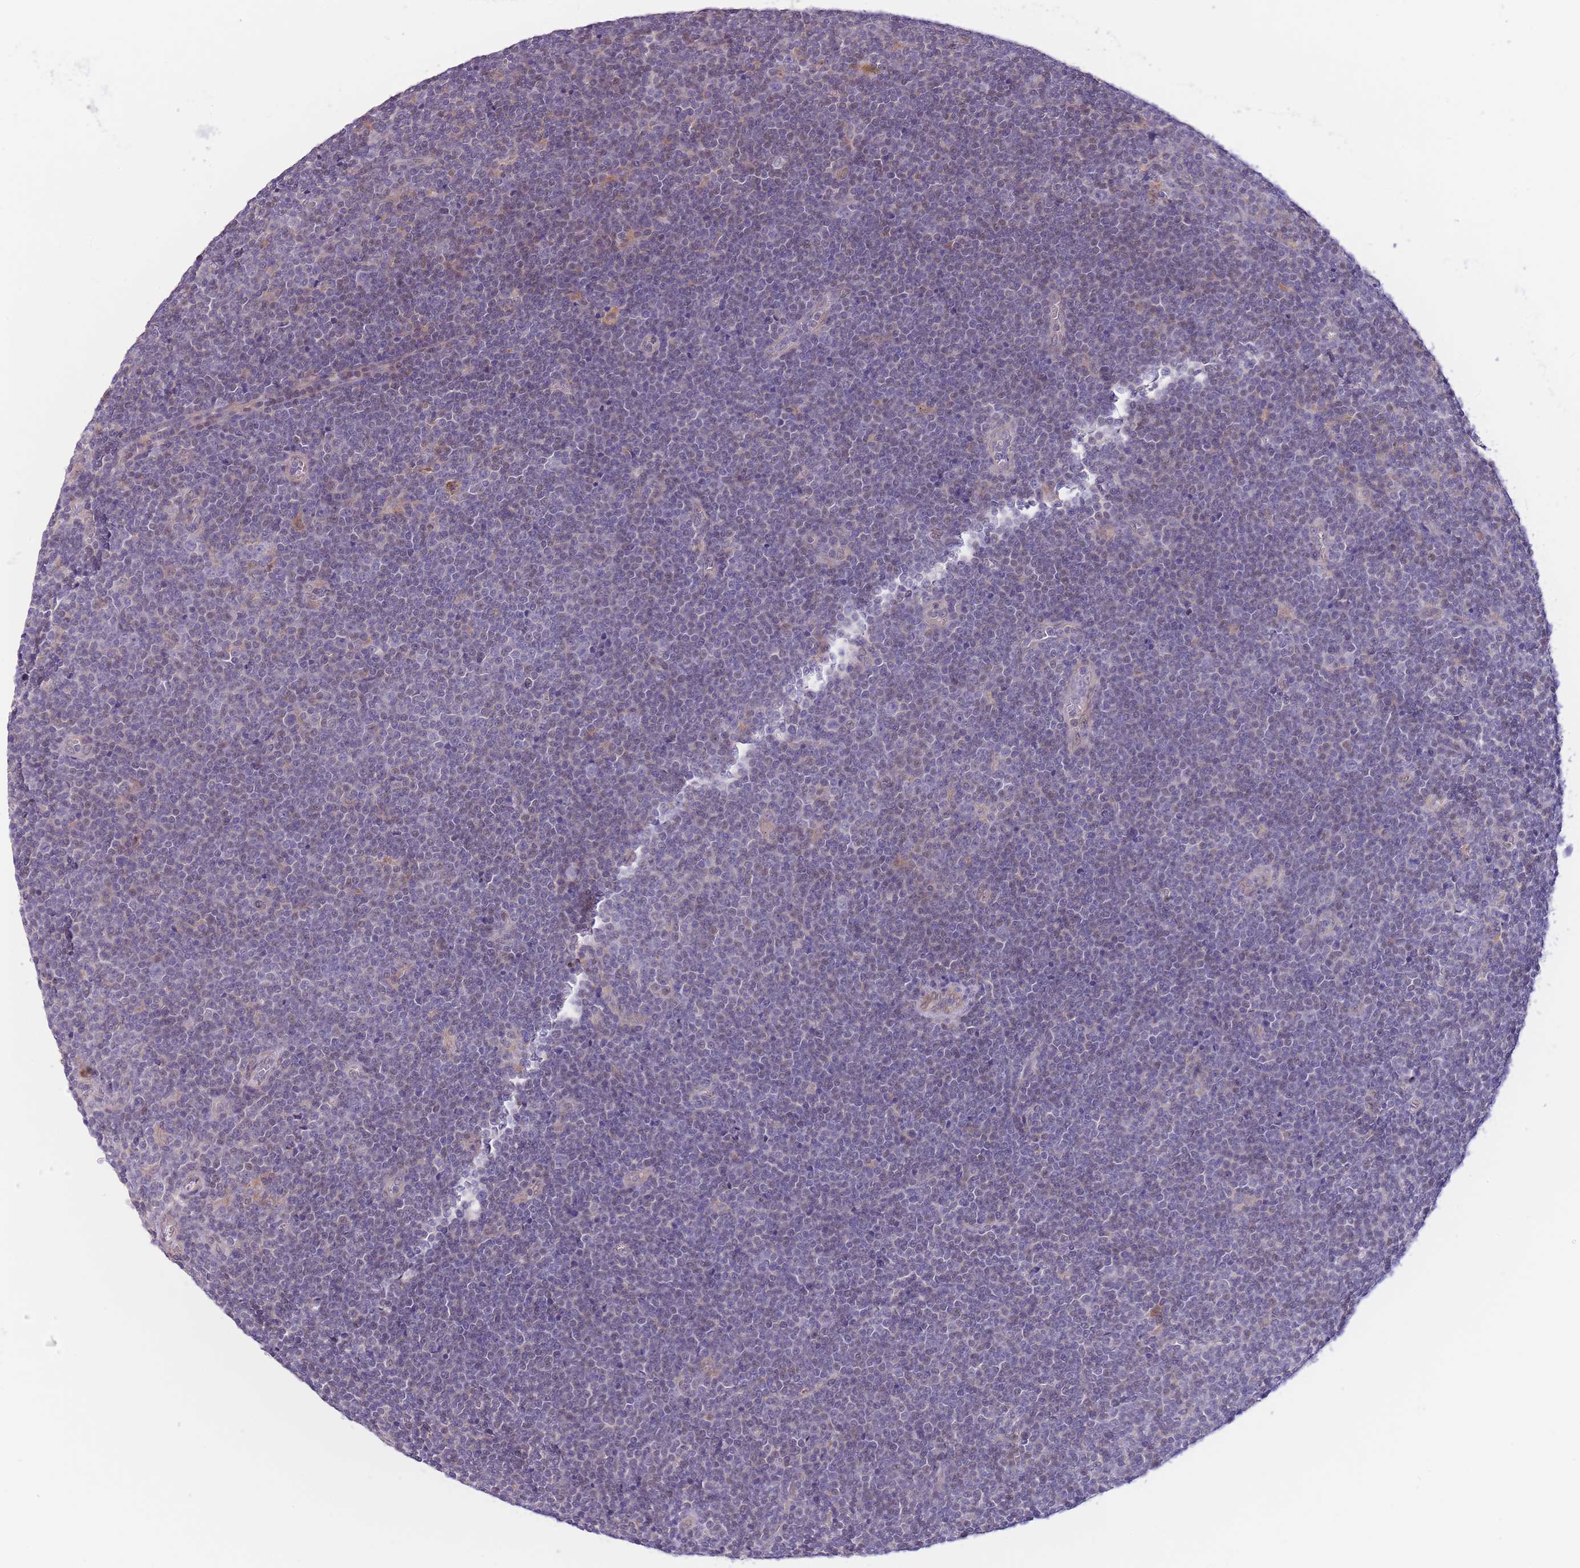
{"staining": {"intensity": "negative", "quantity": "none", "location": "none"}, "tissue": "lymphoma", "cell_type": "Tumor cells", "image_type": "cancer", "snomed": [{"axis": "morphology", "description": "Malignant lymphoma, non-Hodgkin's type, Low grade"}, {"axis": "topography", "description": "Lymph node"}], "caption": "IHC micrograph of neoplastic tissue: low-grade malignant lymphoma, non-Hodgkin's type stained with DAB (3,3'-diaminobenzidine) shows no significant protein staining in tumor cells.", "gene": "C9orf152", "patient": {"sex": "male", "age": 48}}